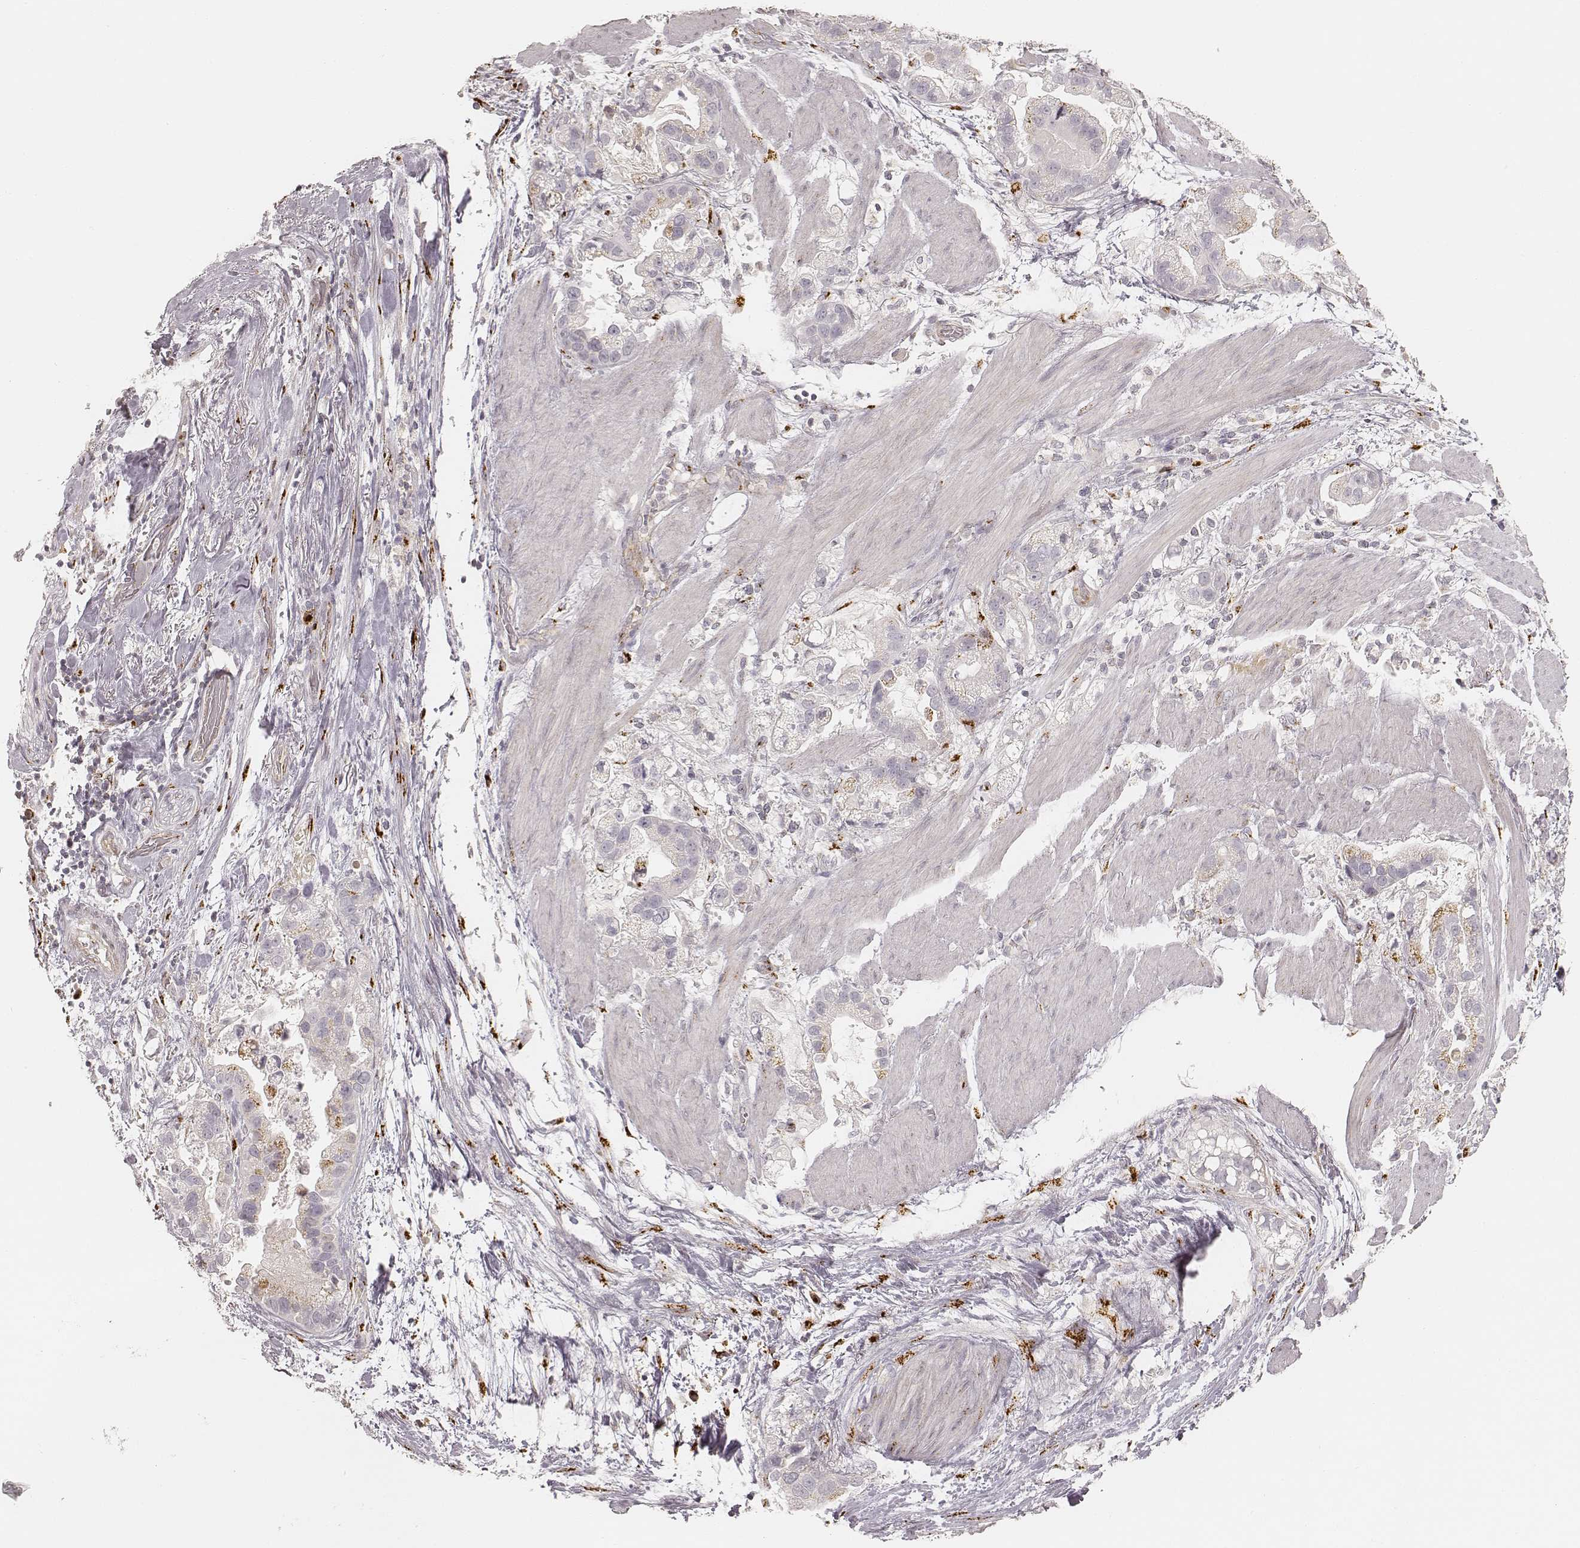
{"staining": {"intensity": "moderate", "quantity": "<25%", "location": "cytoplasmic/membranous"}, "tissue": "stomach cancer", "cell_type": "Tumor cells", "image_type": "cancer", "snomed": [{"axis": "morphology", "description": "Adenocarcinoma, NOS"}, {"axis": "topography", "description": "Stomach"}], "caption": "Protein staining of adenocarcinoma (stomach) tissue exhibits moderate cytoplasmic/membranous staining in approximately <25% of tumor cells.", "gene": "GORASP2", "patient": {"sex": "male", "age": 59}}